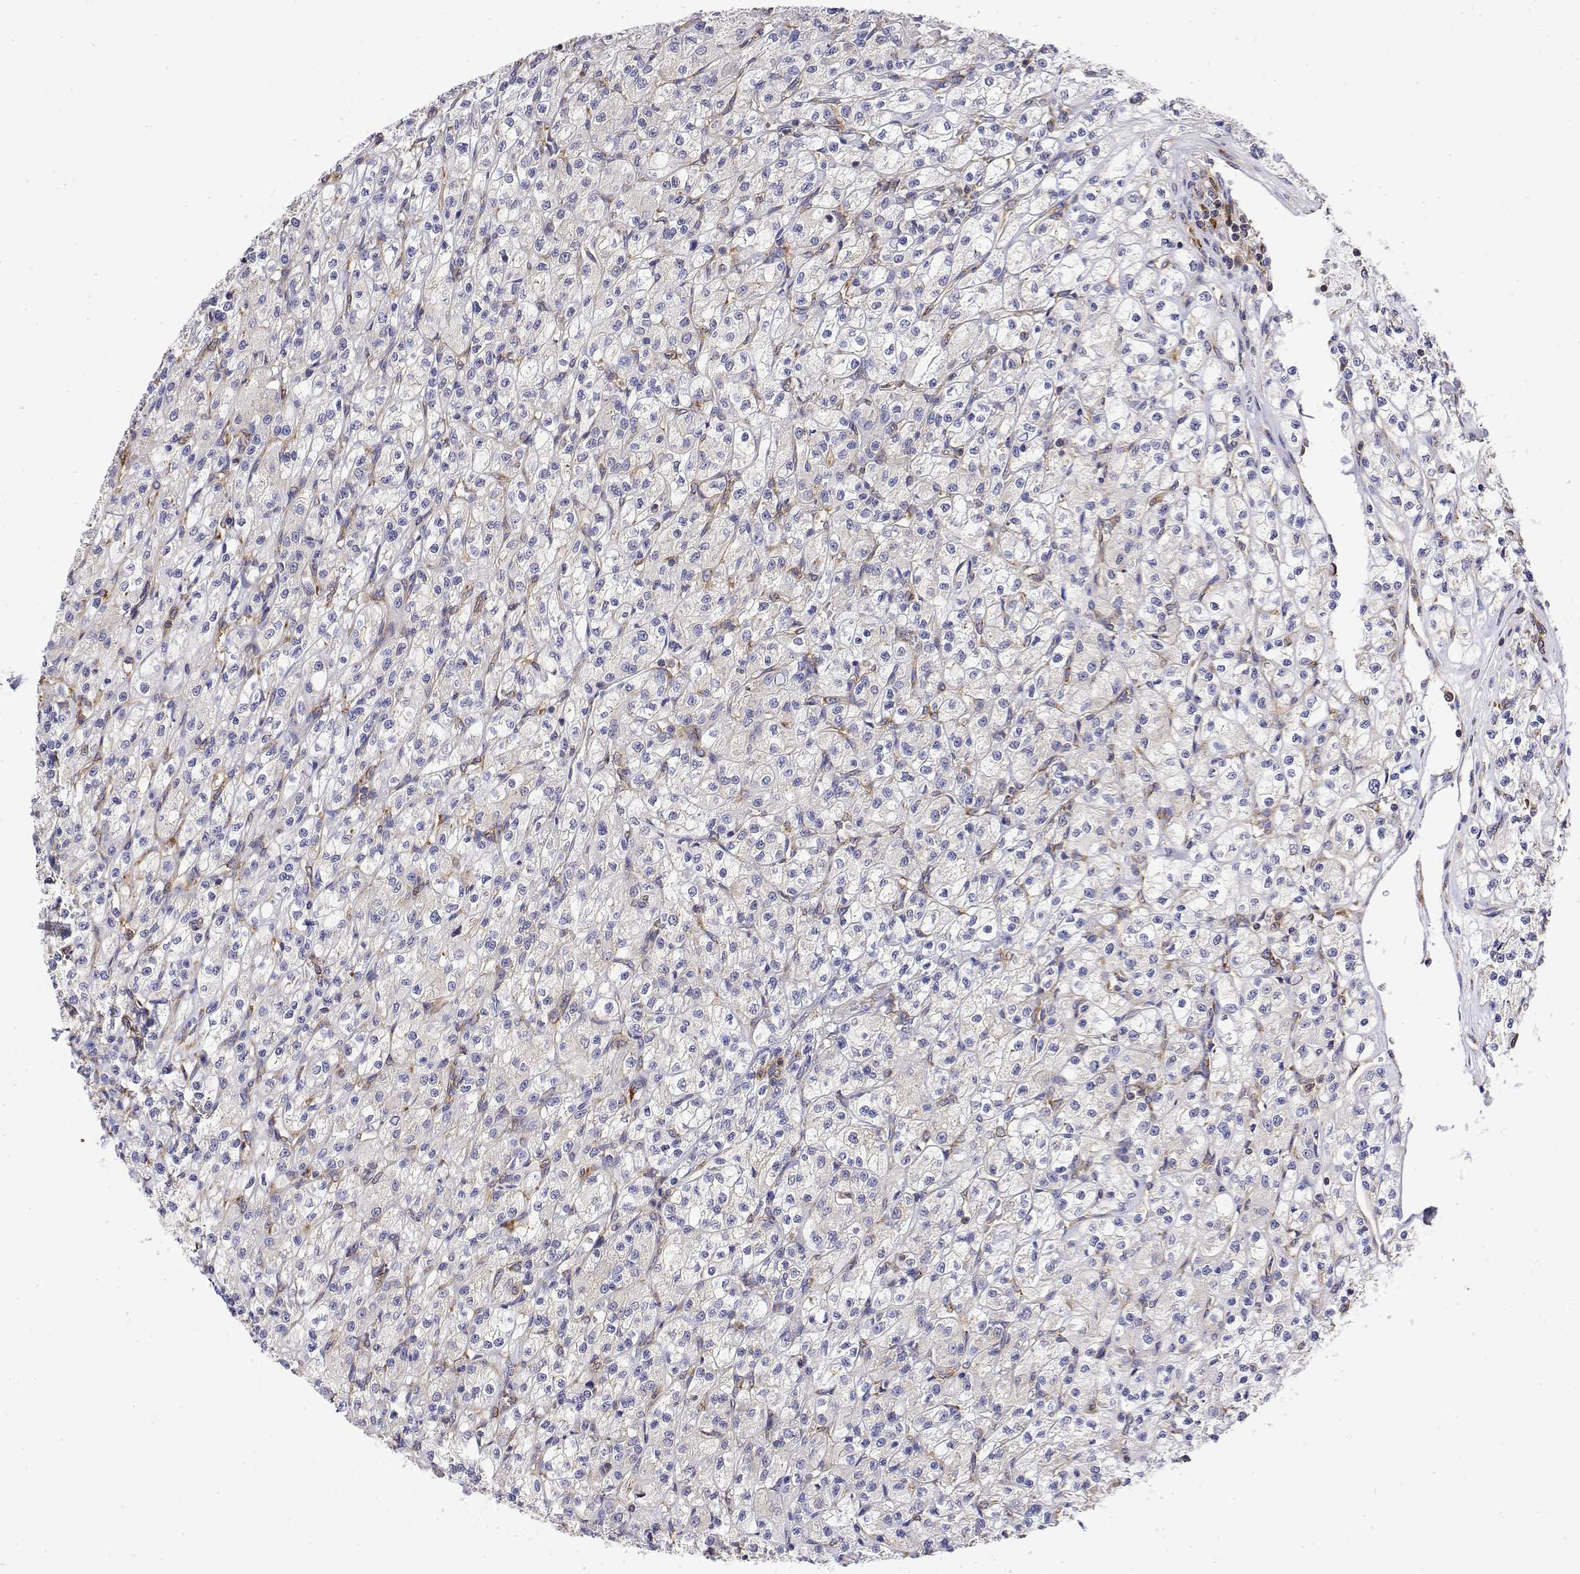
{"staining": {"intensity": "negative", "quantity": "none", "location": "none"}, "tissue": "renal cancer", "cell_type": "Tumor cells", "image_type": "cancer", "snomed": [{"axis": "morphology", "description": "Adenocarcinoma, NOS"}, {"axis": "topography", "description": "Kidney"}], "caption": "Renal adenocarcinoma was stained to show a protein in brown. There is no significant expression in tumor cells.", "gene": "EEF1G", "patient": {"sex": "female", "age": 70}}